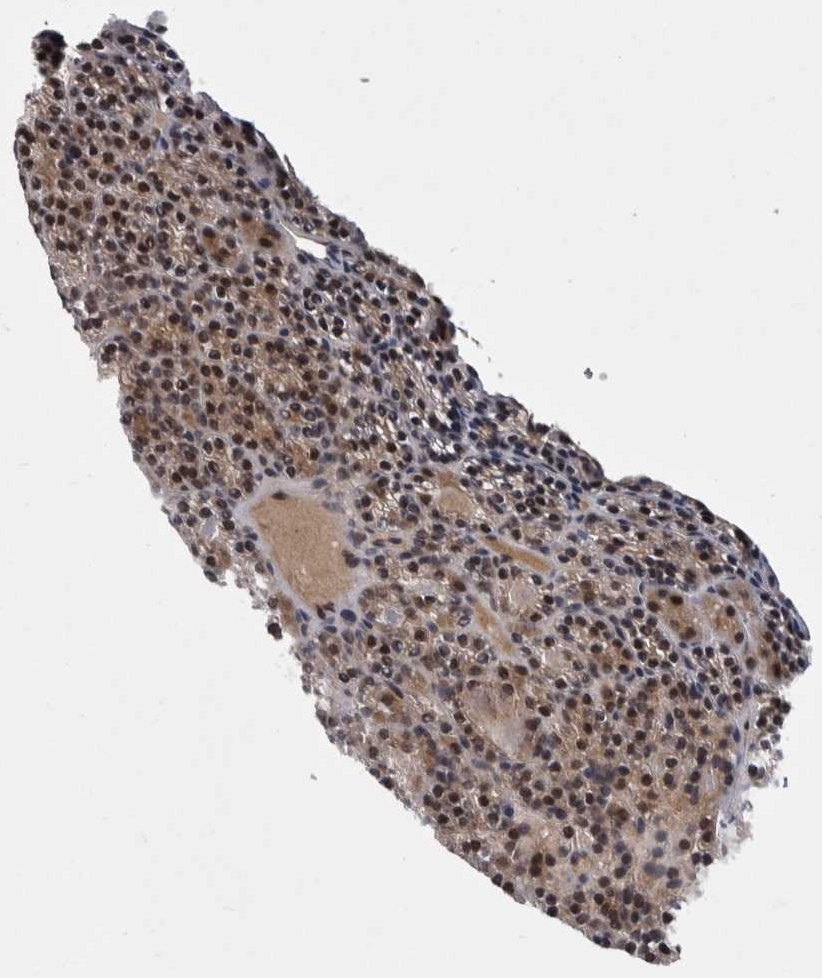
{"staining": {"intensity": "moderate", "quantity": "25%-75%", "location": "nuclear"}, "tissue": "parathyroid gland", "cell_type": "Glandular cells", "image_type": "normal", "snomed": [{"axis": "morphology", "description": "Normal tissue, NOS"}, {"axis": "morphology", "description": "Adenoma, NOS"}, {"axis": "topography", "description": "Parathyroid gland"}], "caption": "Approximately 25%-75% of glandular cells in benign human parathyroid gland display moderate nuclear protein positivity as visualized by brown immunohistochemical staining.", "gene": "ZNF592", "patient": {"sex": "female", "age": 64}}